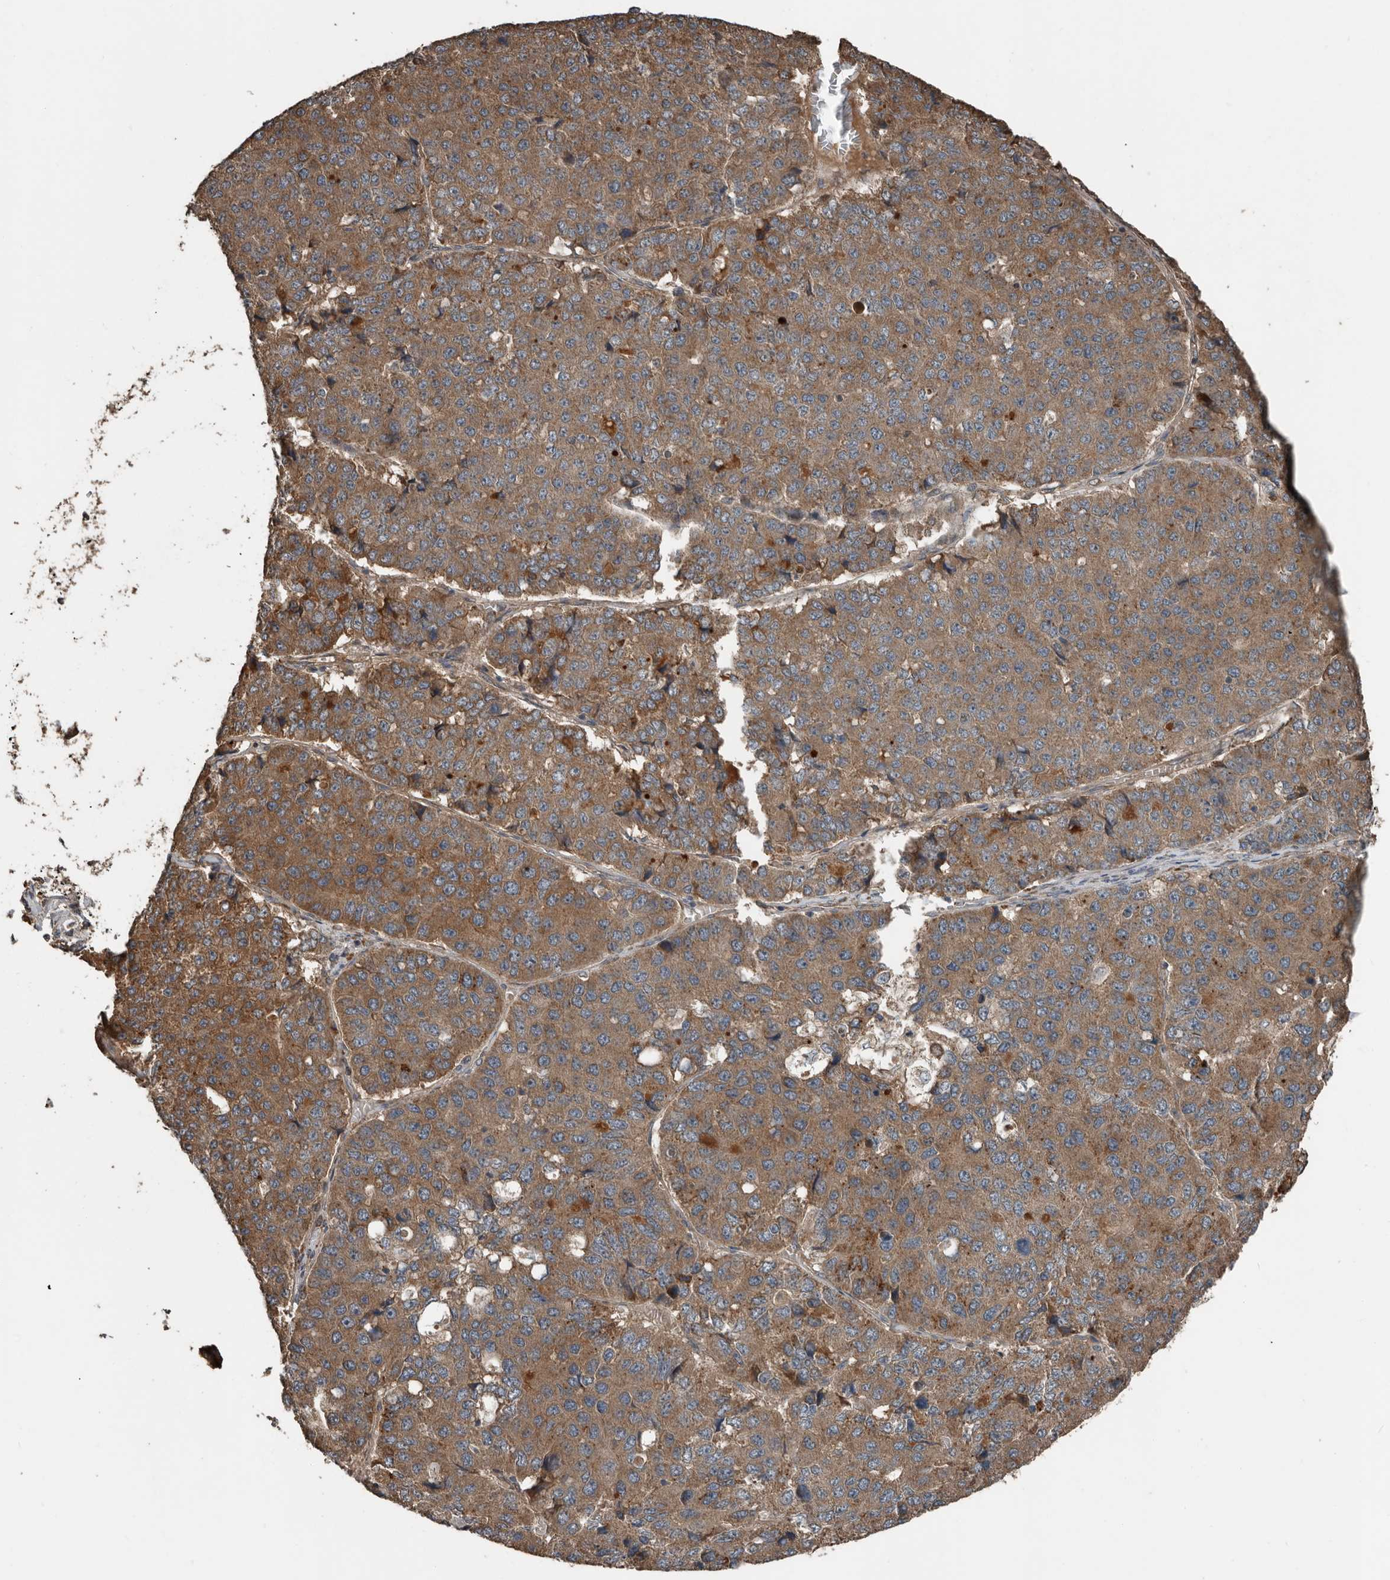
{"staining": {"intensity": "strong", "quantity": ">75%", "location": "cytoplasmic/membranous"}, "tissue": "pancreatic cancer", "cell_type": "Tumor cells", "image_type": "cancer", "snomed": [{"axis": "morphology", "description": "Adenocarcinoma, NOS"}, {"axis": "topography", "description": "Pancreas"}], "caption": "Protein staining of pancreatic cancer (adenocarcinoma) tissue reveals strong cytoplasmic/membranous staining in about >75% of tumor cells.", "gene": "RNF207", "patient": {"sex": "male", "age": 50}}